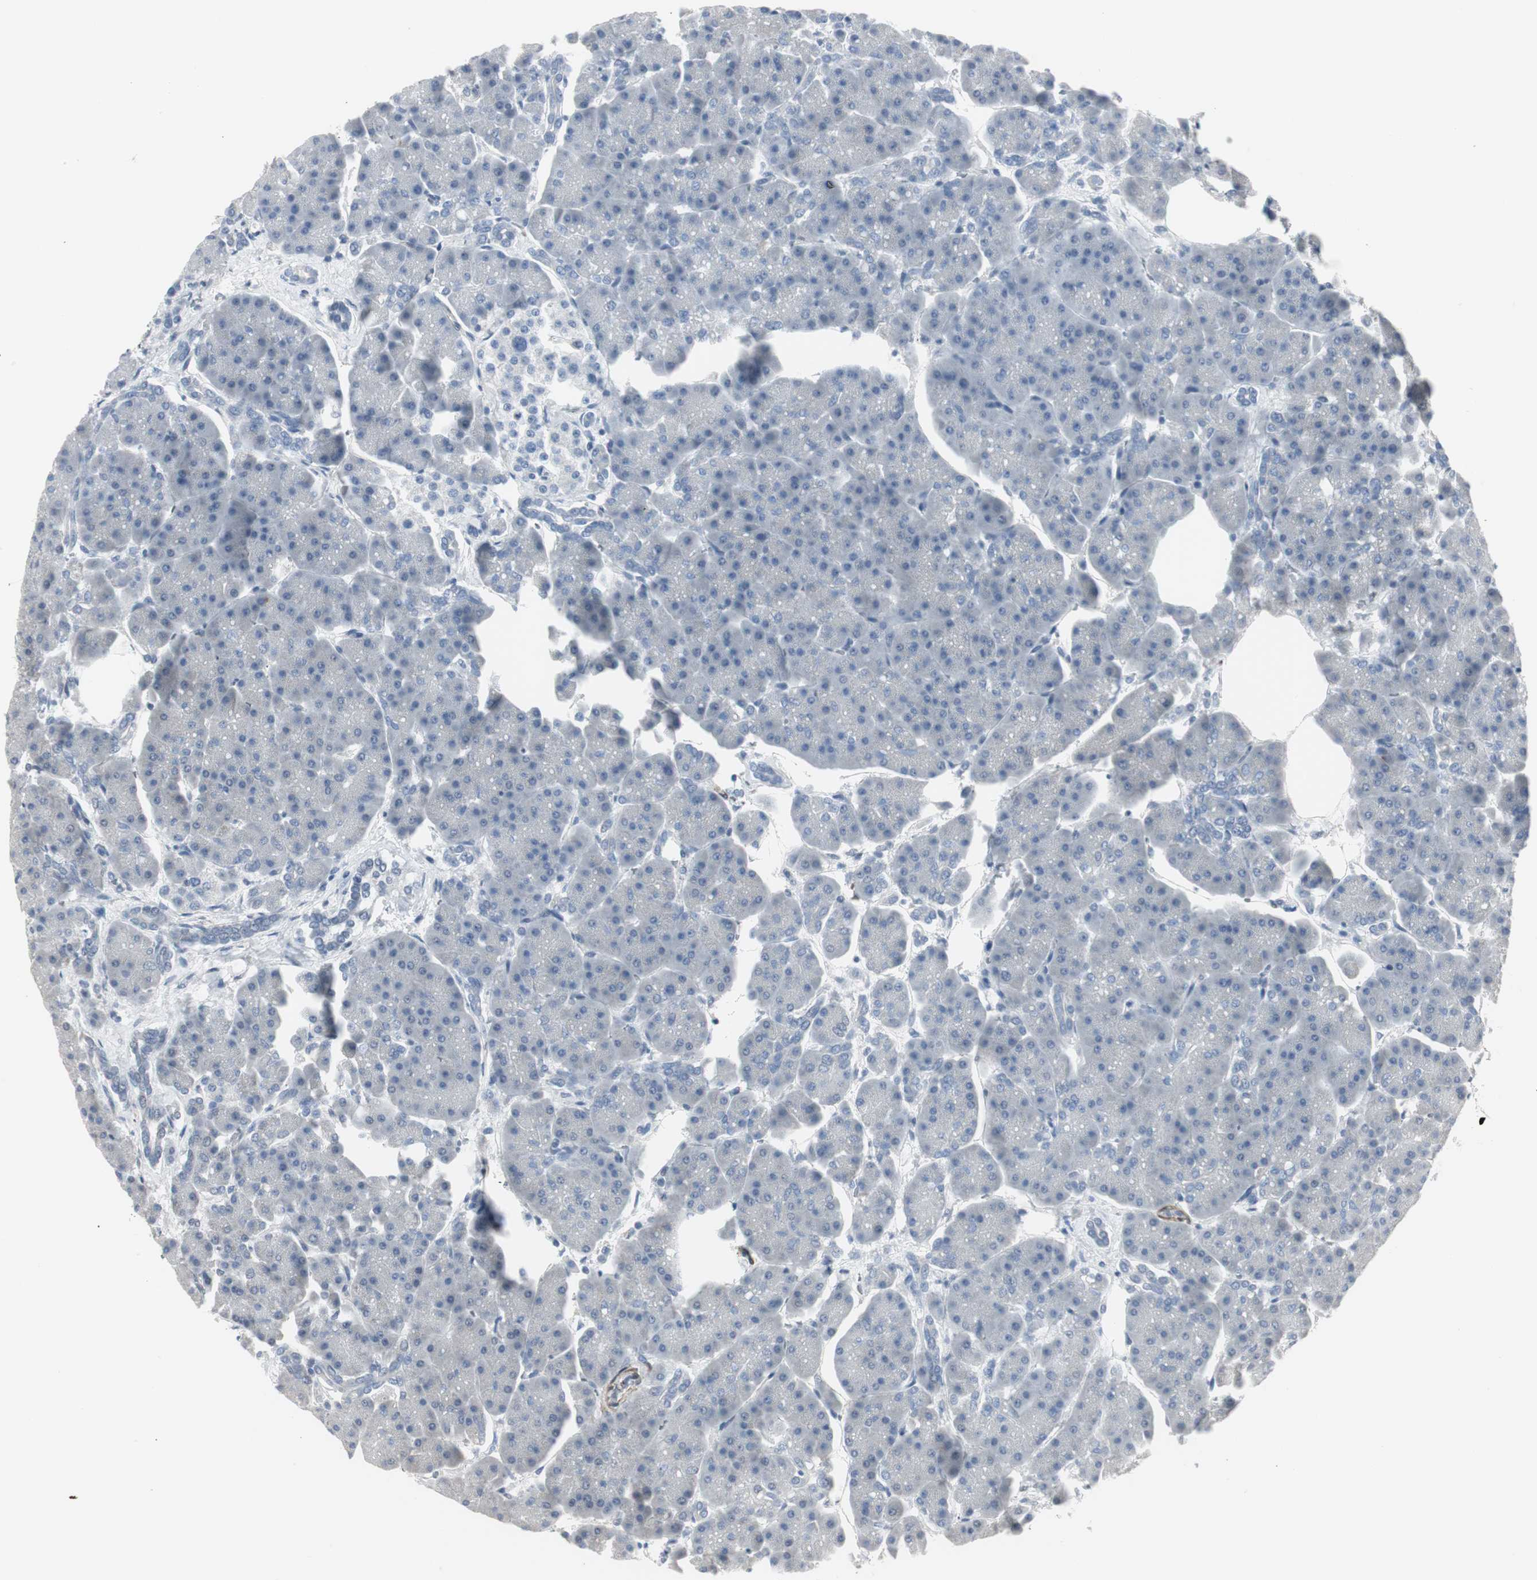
{"staining": {"intensity": "negative", "quantity": "none", "location": "none"}, "tissue": "pancreas", "cell_type": "Exocrine glandular cells", "image_type": "normal", "snomed": [{"axis": "morphology", "description": "Normal tissue, NOS"}, {"axis": "topography", "description": "Pancreas"}], "caption": "This image is of normal pancreas stained with immunohistochemistry (IHC) to label a protein in brown with the nuclei are counter-stained blue. There is no positivity in exocrine glandular cells.", "gene": "DMPK", "patient": {"sex": "female", "age": 70}}